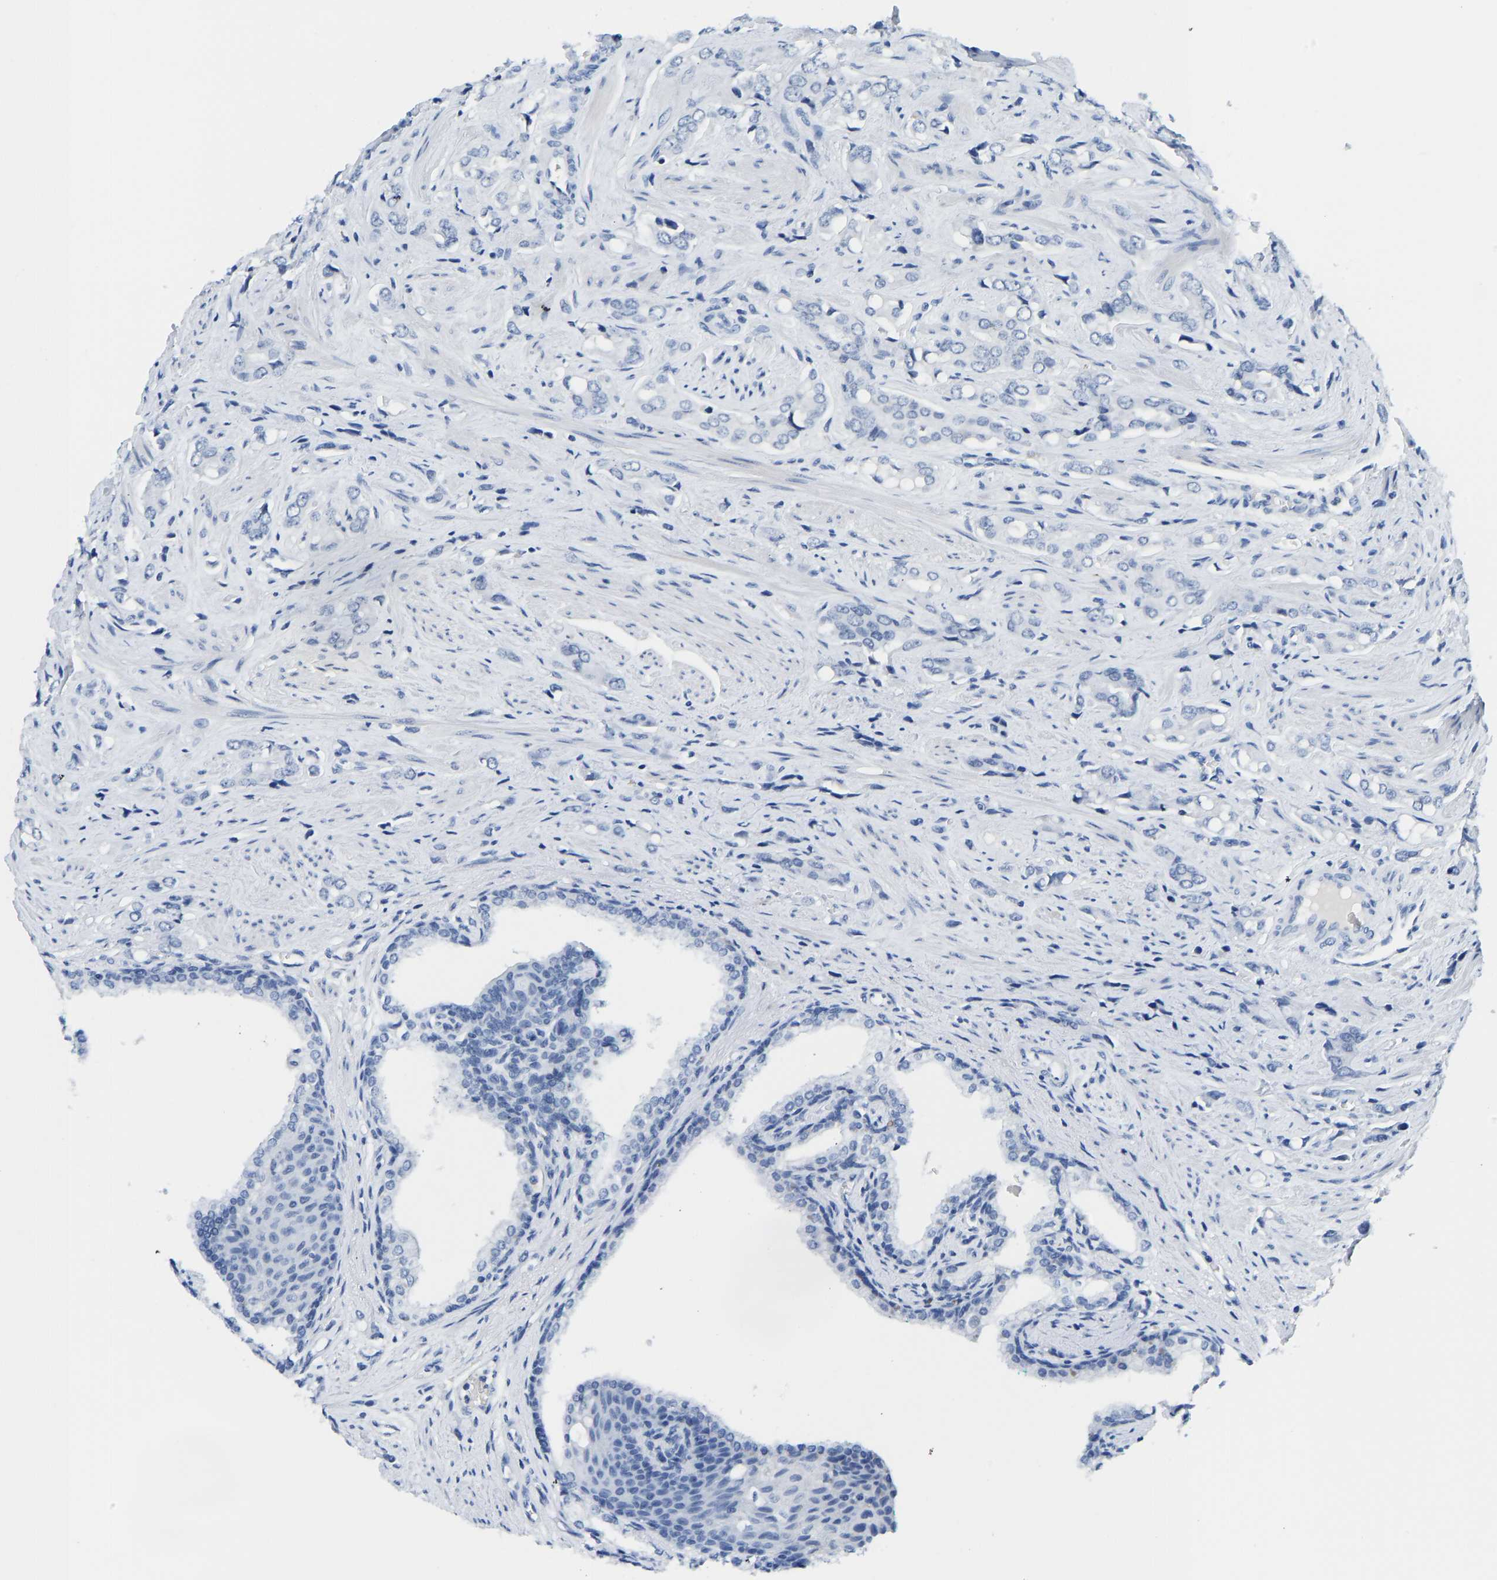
{"staining": {"intensity": "negative", "quantity": "none", "location": "none"}, "tissue": "prostate cancer", "cell_type": "Tumor cells", "image_type": "cancer", "snomed": [{"axis": "morphology", "description": "Adenocarcinoma, High grade"}, {"axis": "topography", "description": "Prostate"}], "caption": "Tumor cells are negative for protein expression in human prostate adenocarcinoma (high-grade).", "gene": "TXNDC2", "patient": {"sex": "male", "age": 52}}